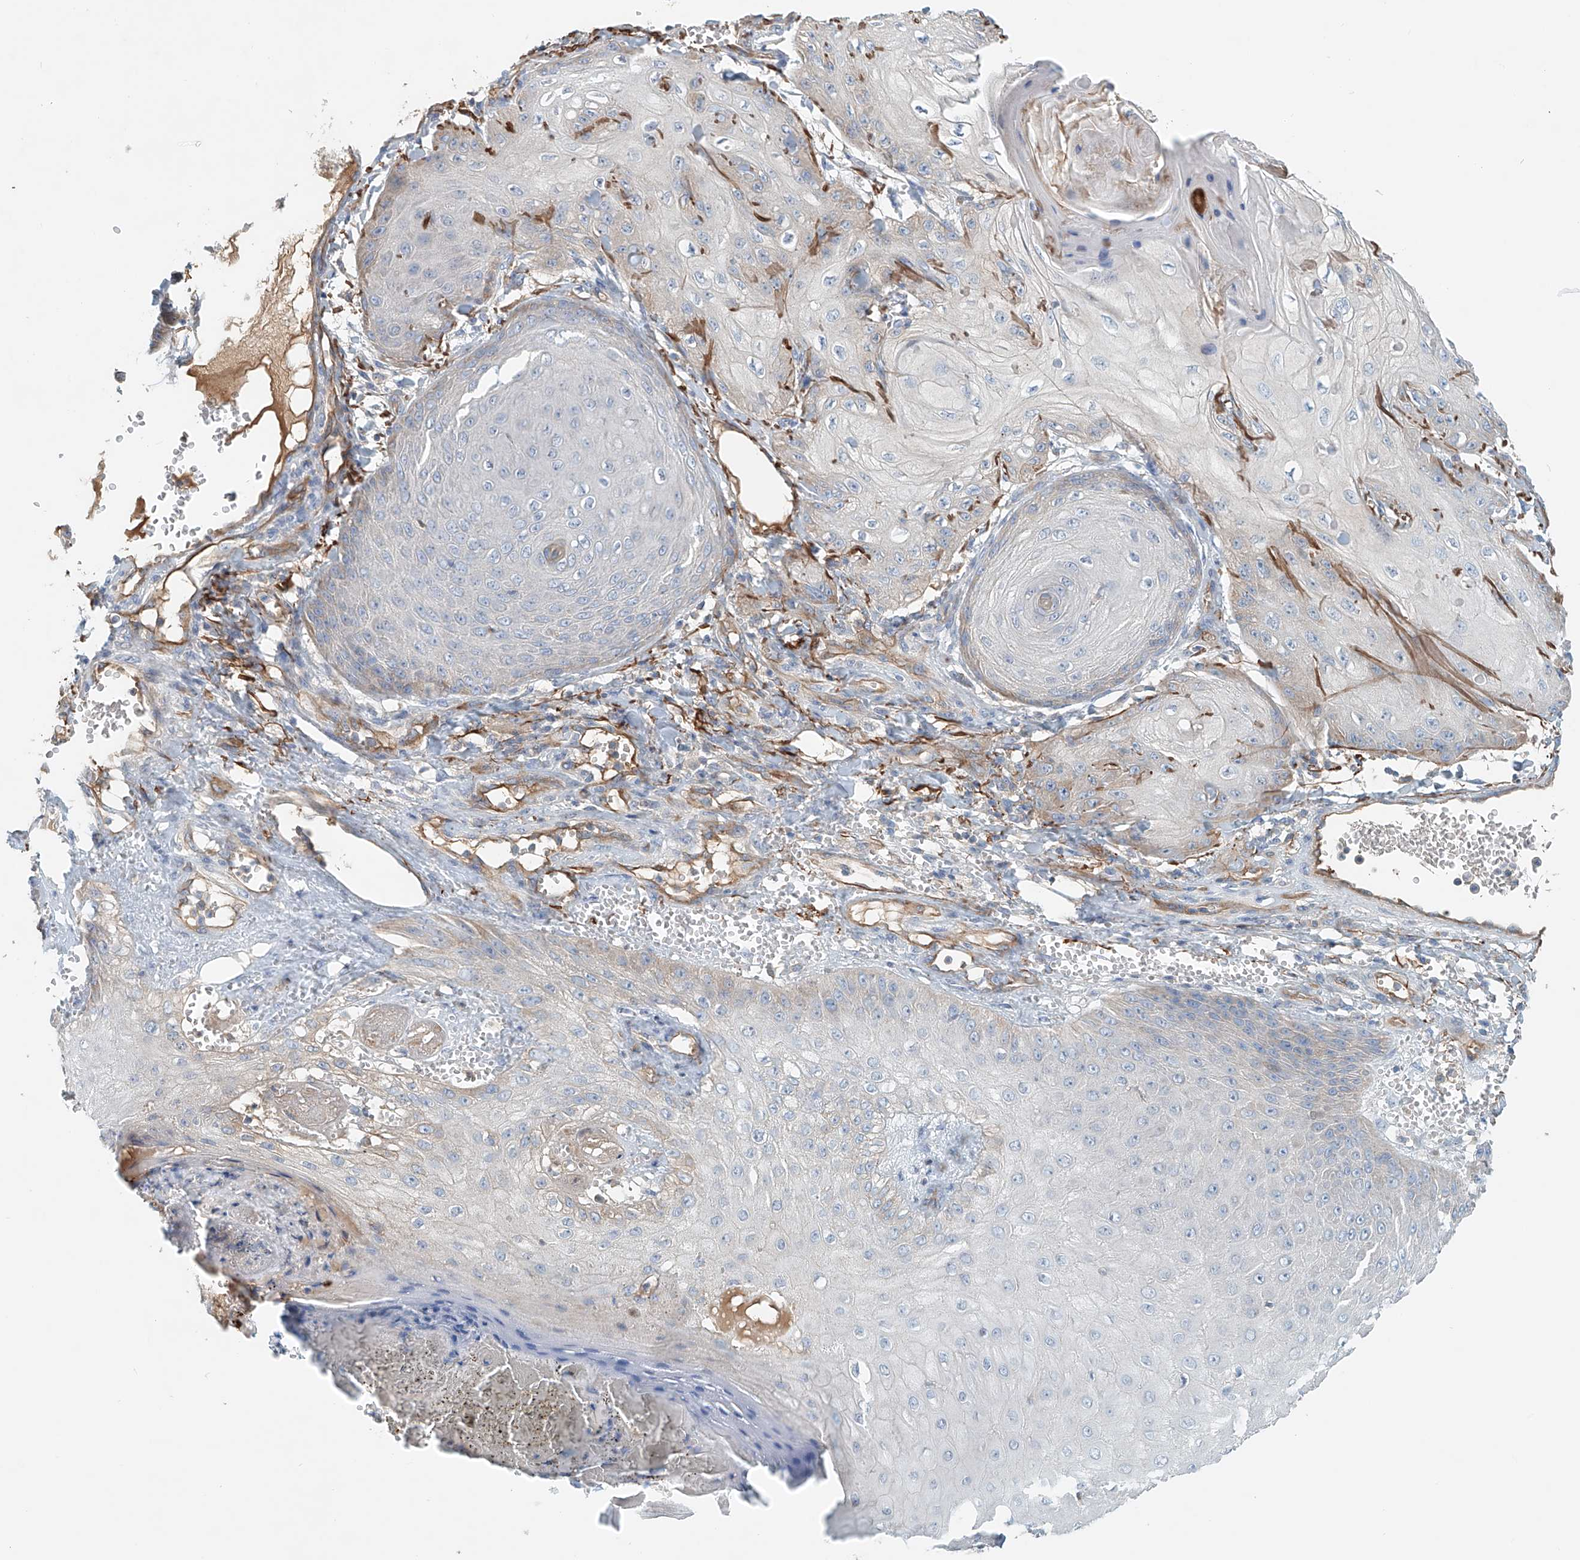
{"staining": {"intensity": "weak", "quantity": "<25%", "location": "cytoplasmic/membranous"}, "tissue": "skin cancer", "cell_type": "Tumor cells", "image_type": "cancer", "snomed": [{"axis": "morphology", "description": "Squamous cell carcinoma, NOS"}, {"axis": "topography", "description": "Skin"}], "caption": "This is an immunohistochemistry image of human skin cancer. There is no positivity in tumor cells.", "gene": "FRYL", "patient": {"sex": "male", "age": 74}}